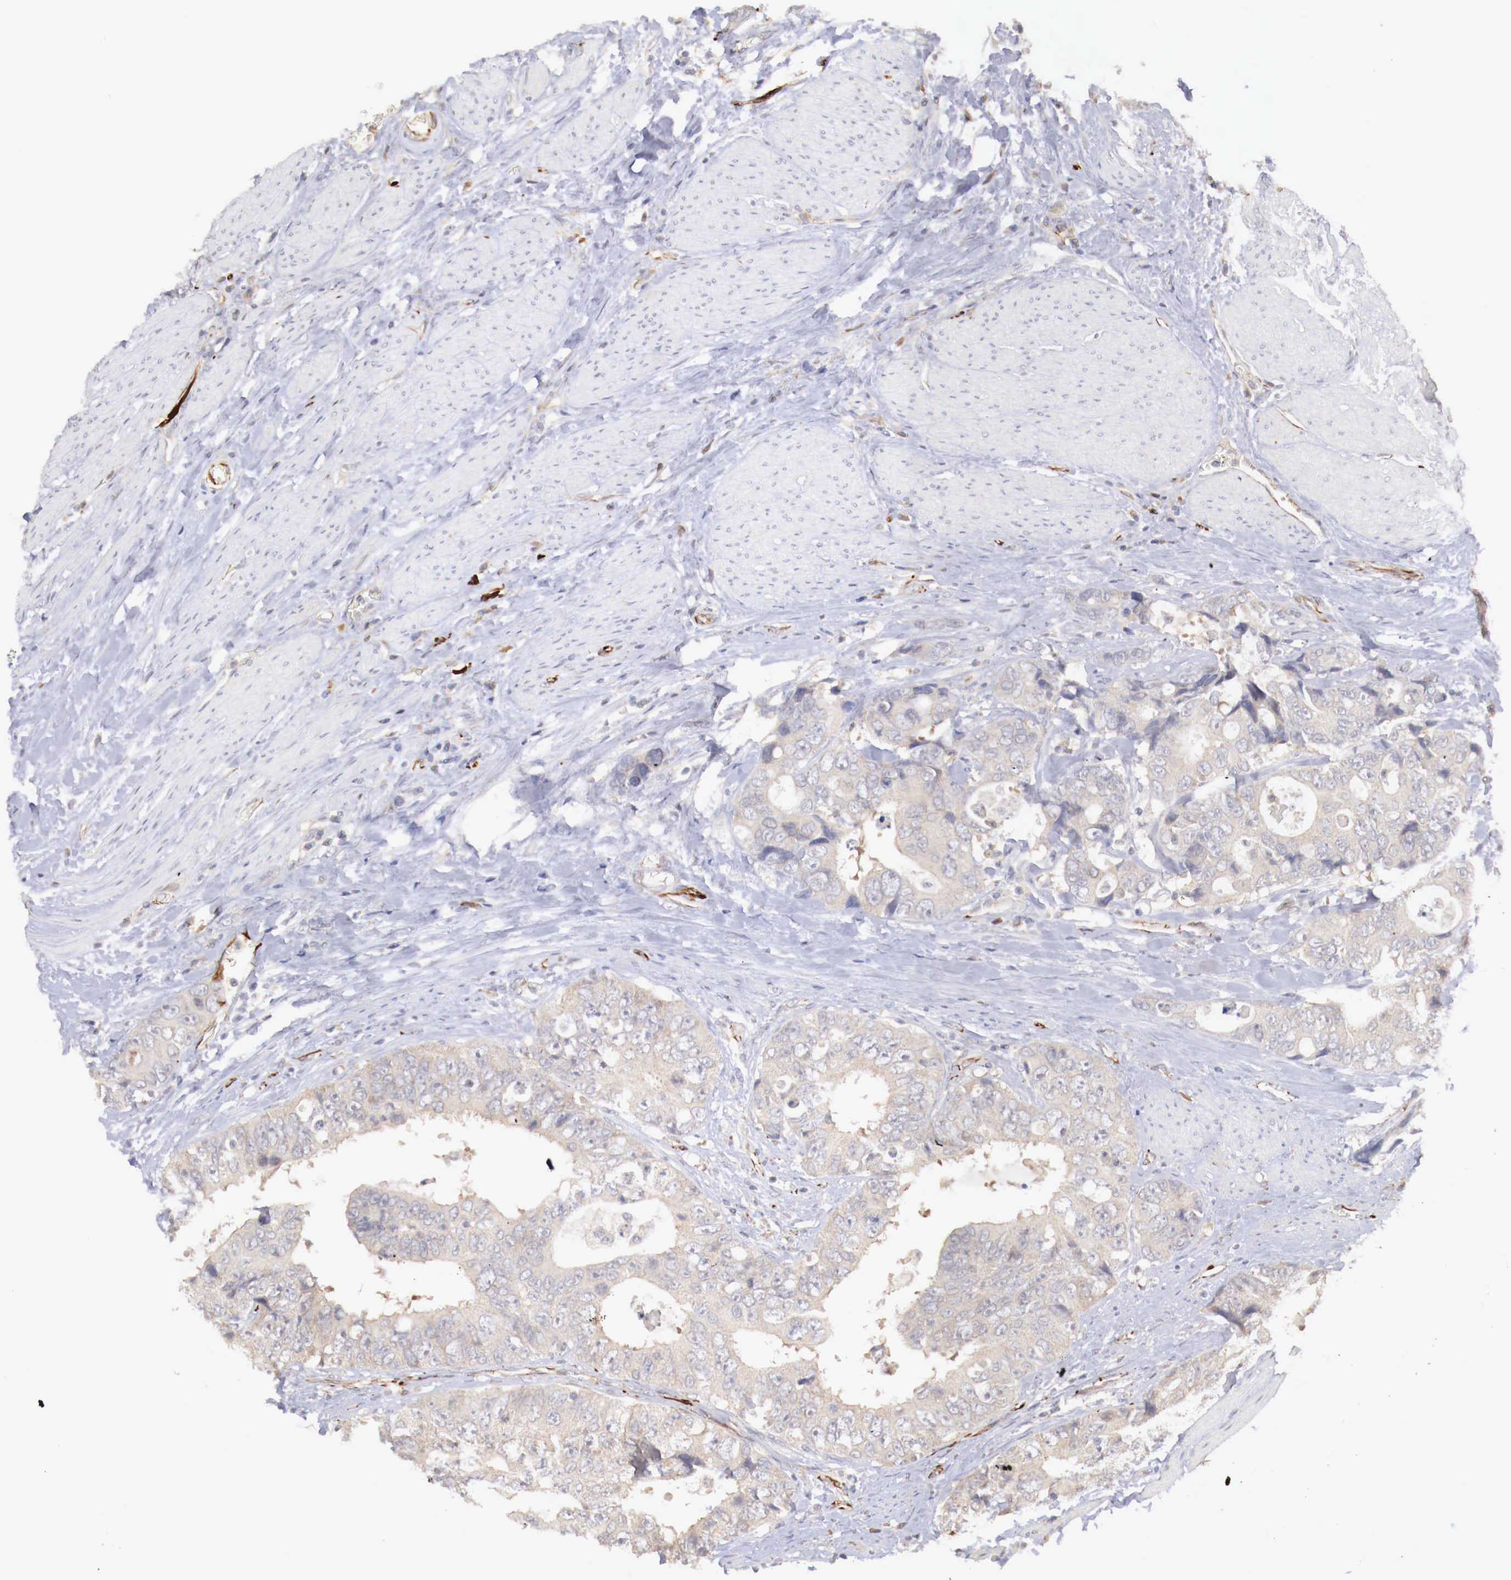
{"staining": {"intensity": "negative", "quantity": "none", "location": "none"}, "tissue": "colorectal cancer", "cell_type": "Tumor cells", "image_type": "cancer", "snomed": [{"axis": "morphology", "description": "Adenocarcinoma, NOS"}, {"axis": "topography", "description": "Rectum"}], "caption": "This is an IHC micrograph of human colorectal cancer (adenocarcinoma). There is no expression in tumor cells.", "gene": "WT1", "patient": {"sex": "female", "age": 67}}